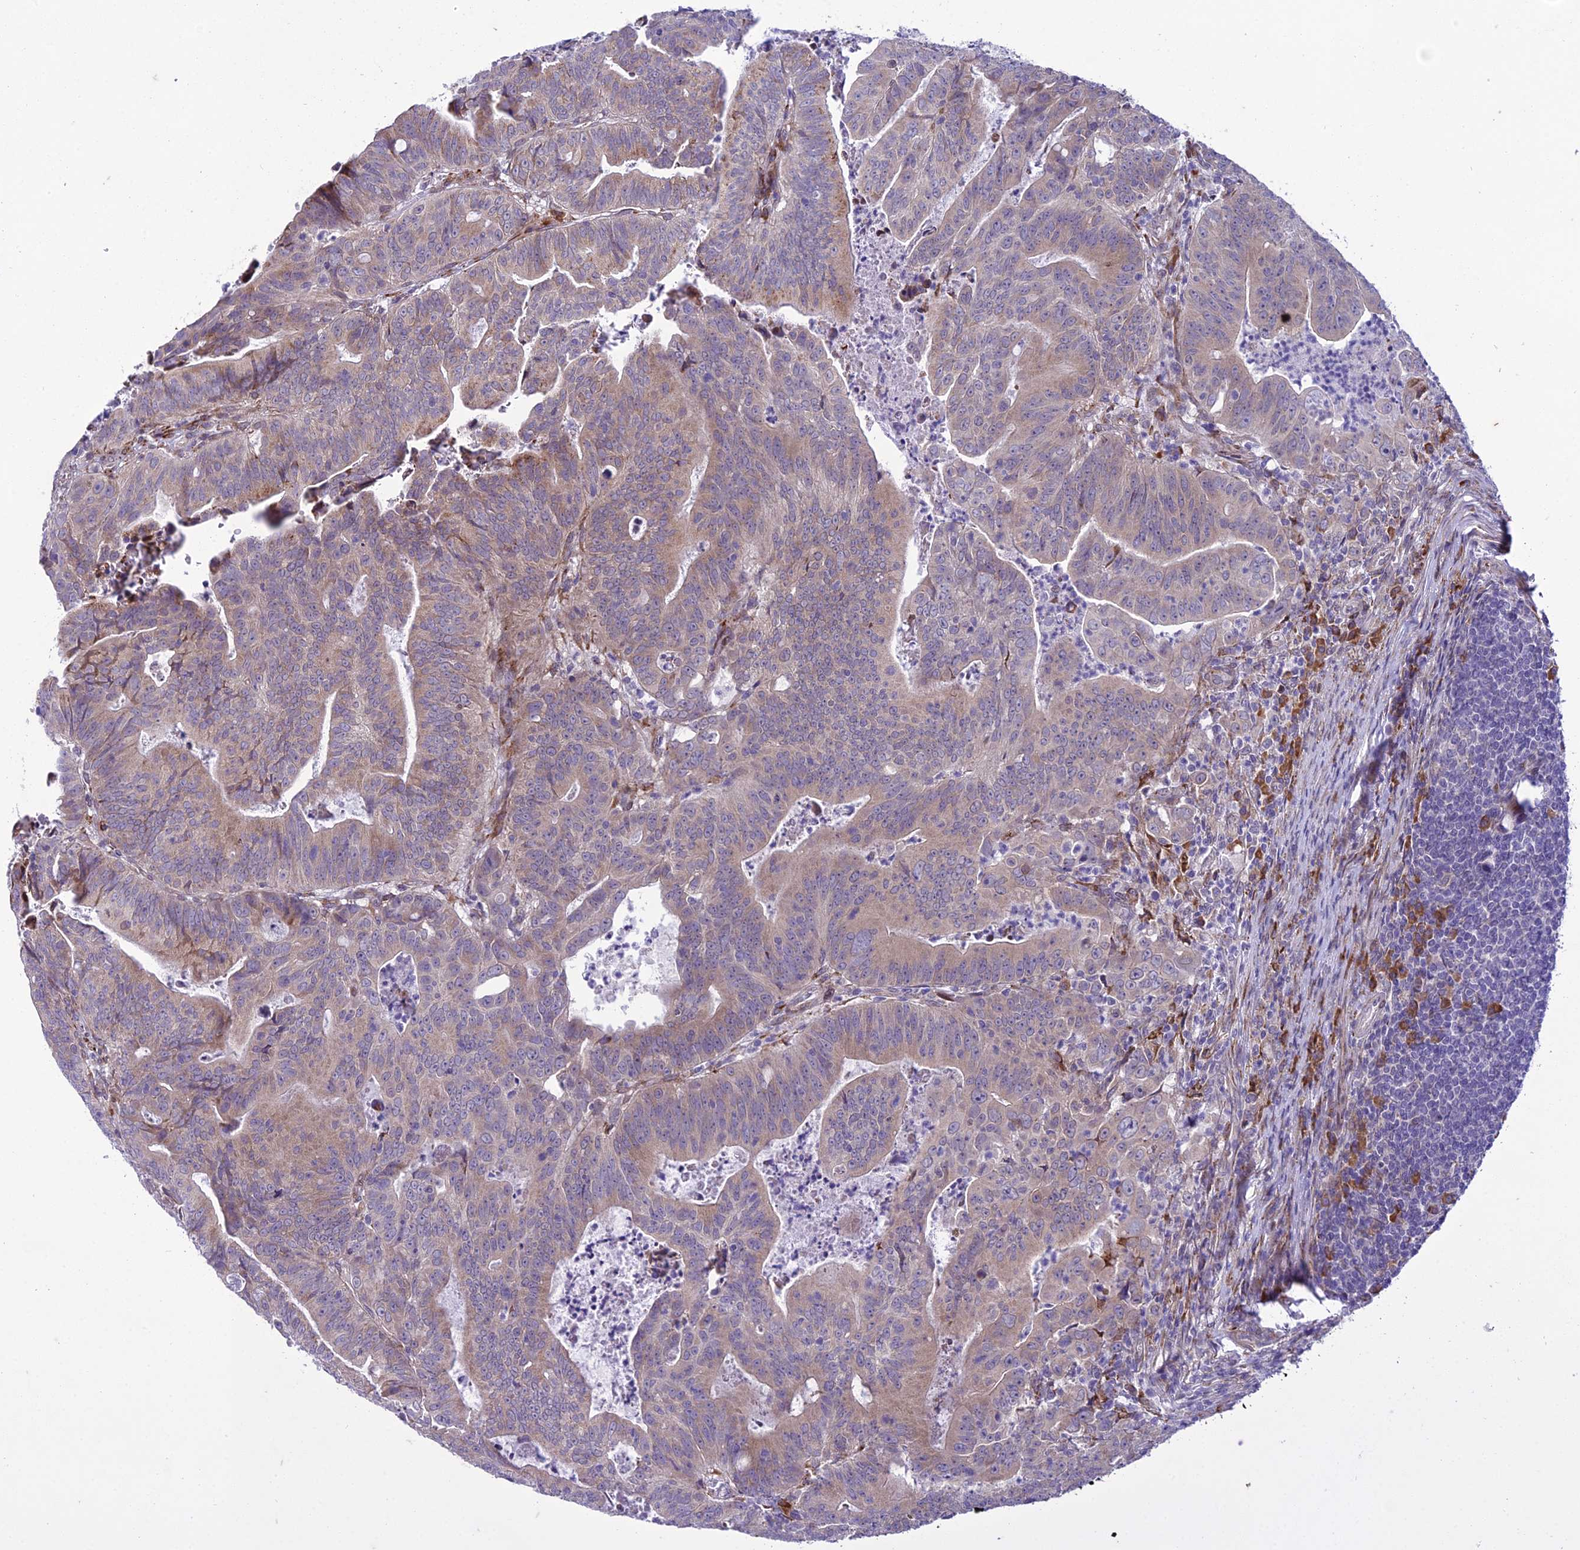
{"staining": {"intensity": "weak", "quantity": ">75%", "location": "cytoplasmic/membranous"}, "tissue": "colorectal cancer", "cell_type": "Tumor cells", "image_type": "cancer", "snomed": [{"axis": "morphology", "description": "Adenocarcinoma, NOS"}, {"axis": "topography", "description": "Rectum"}], "caption": "The immunohistochemical stain labels weak cytoplasmic/membranous staining in tumor cells of colorectal cancer tissue.", "gene": "NEURL2", "patient": {"sex": "male", "age": 69}}